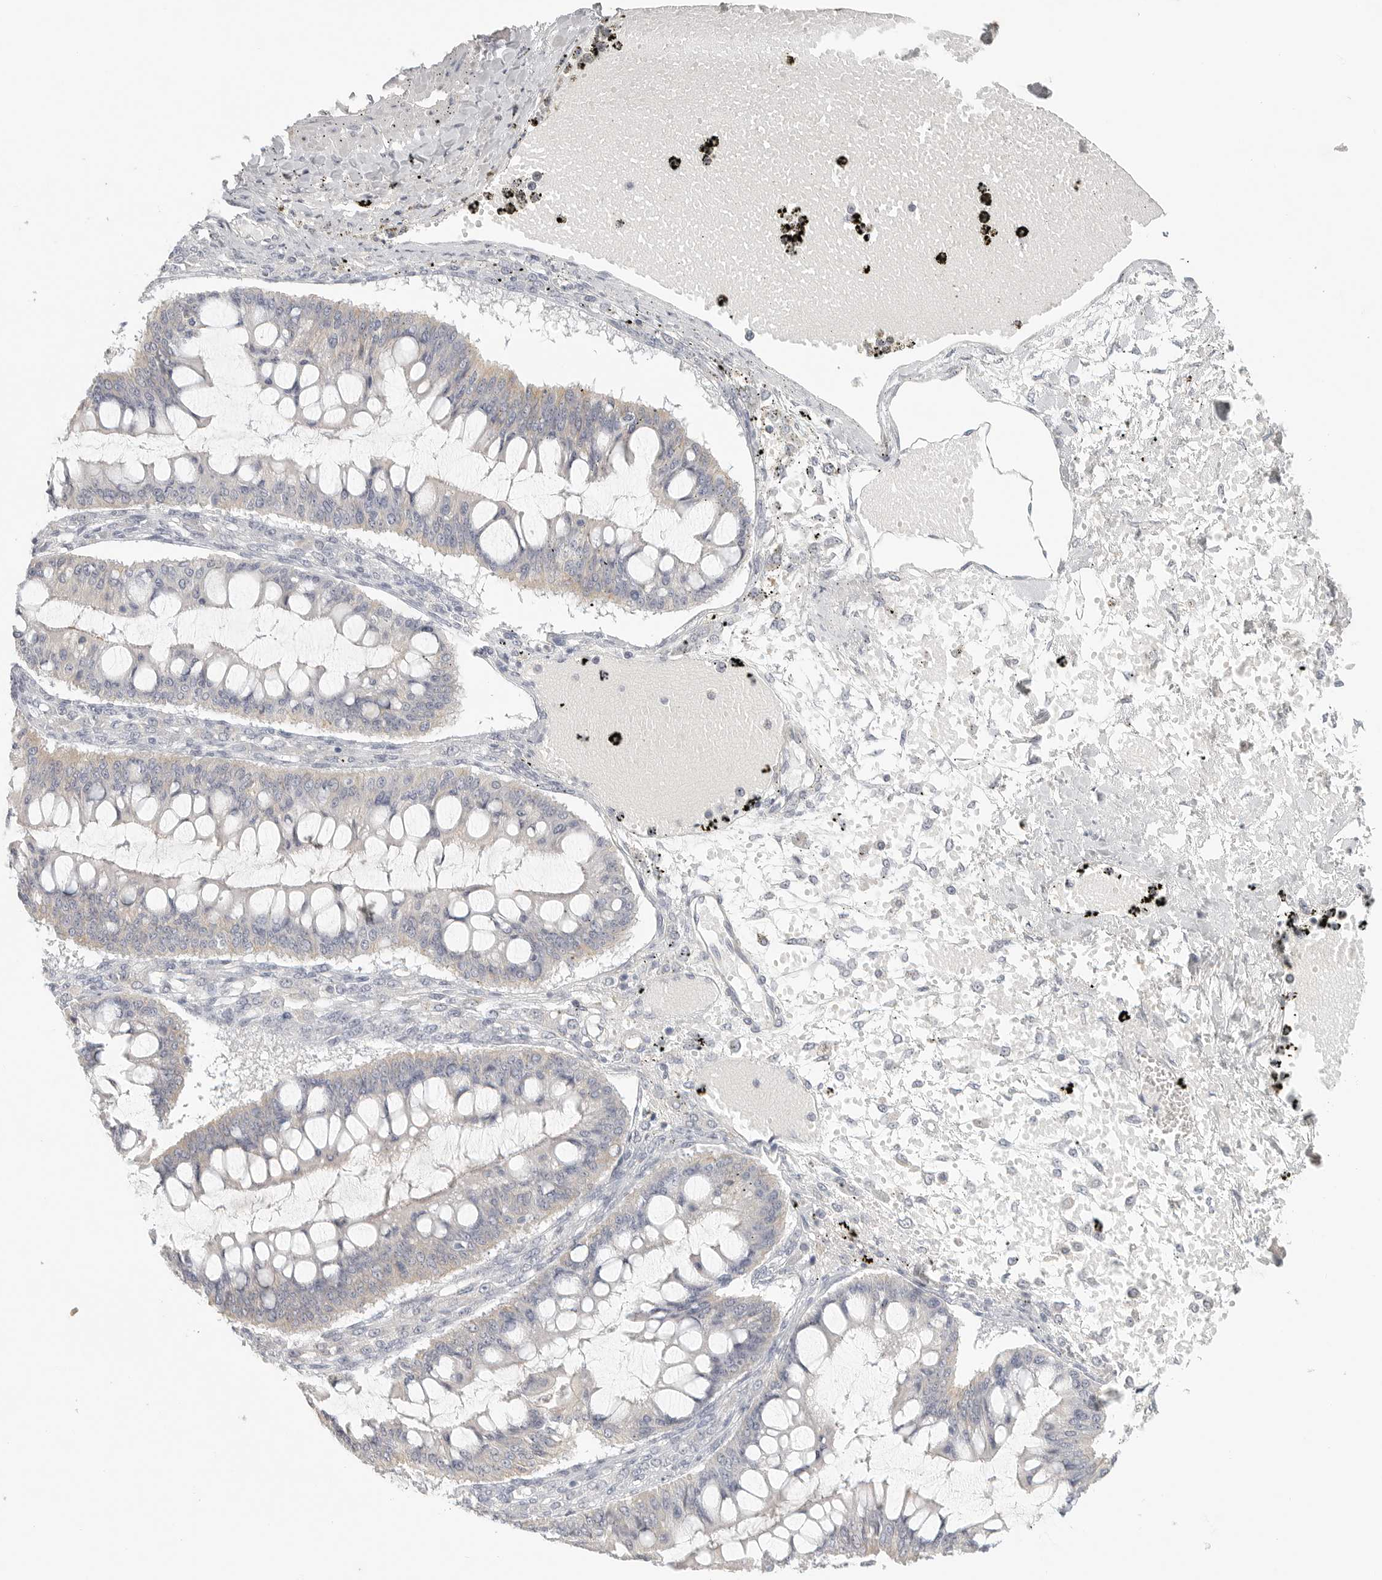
{"staining": {"intensity": "negative", "quantity": "none", "location": "none"}, "tissue": "ovarian cancer", "cell_type": "Tumor cells", "image_type": "cancer", "snomed": [{"axis": "morphology", "description": "Cystadenocarcinoma, mucinous, NOS"}, {"axis": "topography", "description": "Ovary"}], "caption": "Immunohistochemical staining of human mucinous cystadenocarcinoma (ovarian) demonstrates no significant expression in tumor cells. Brightfield microscopy of immunohistochemistry (IHC) stained with DAB (3,3'-diaminobenzidine) (brown) and hematoxylin (blue), captured at high magnification.", "gene": "SLC25A36", "patient": {"sex": "female", "age": 73}}